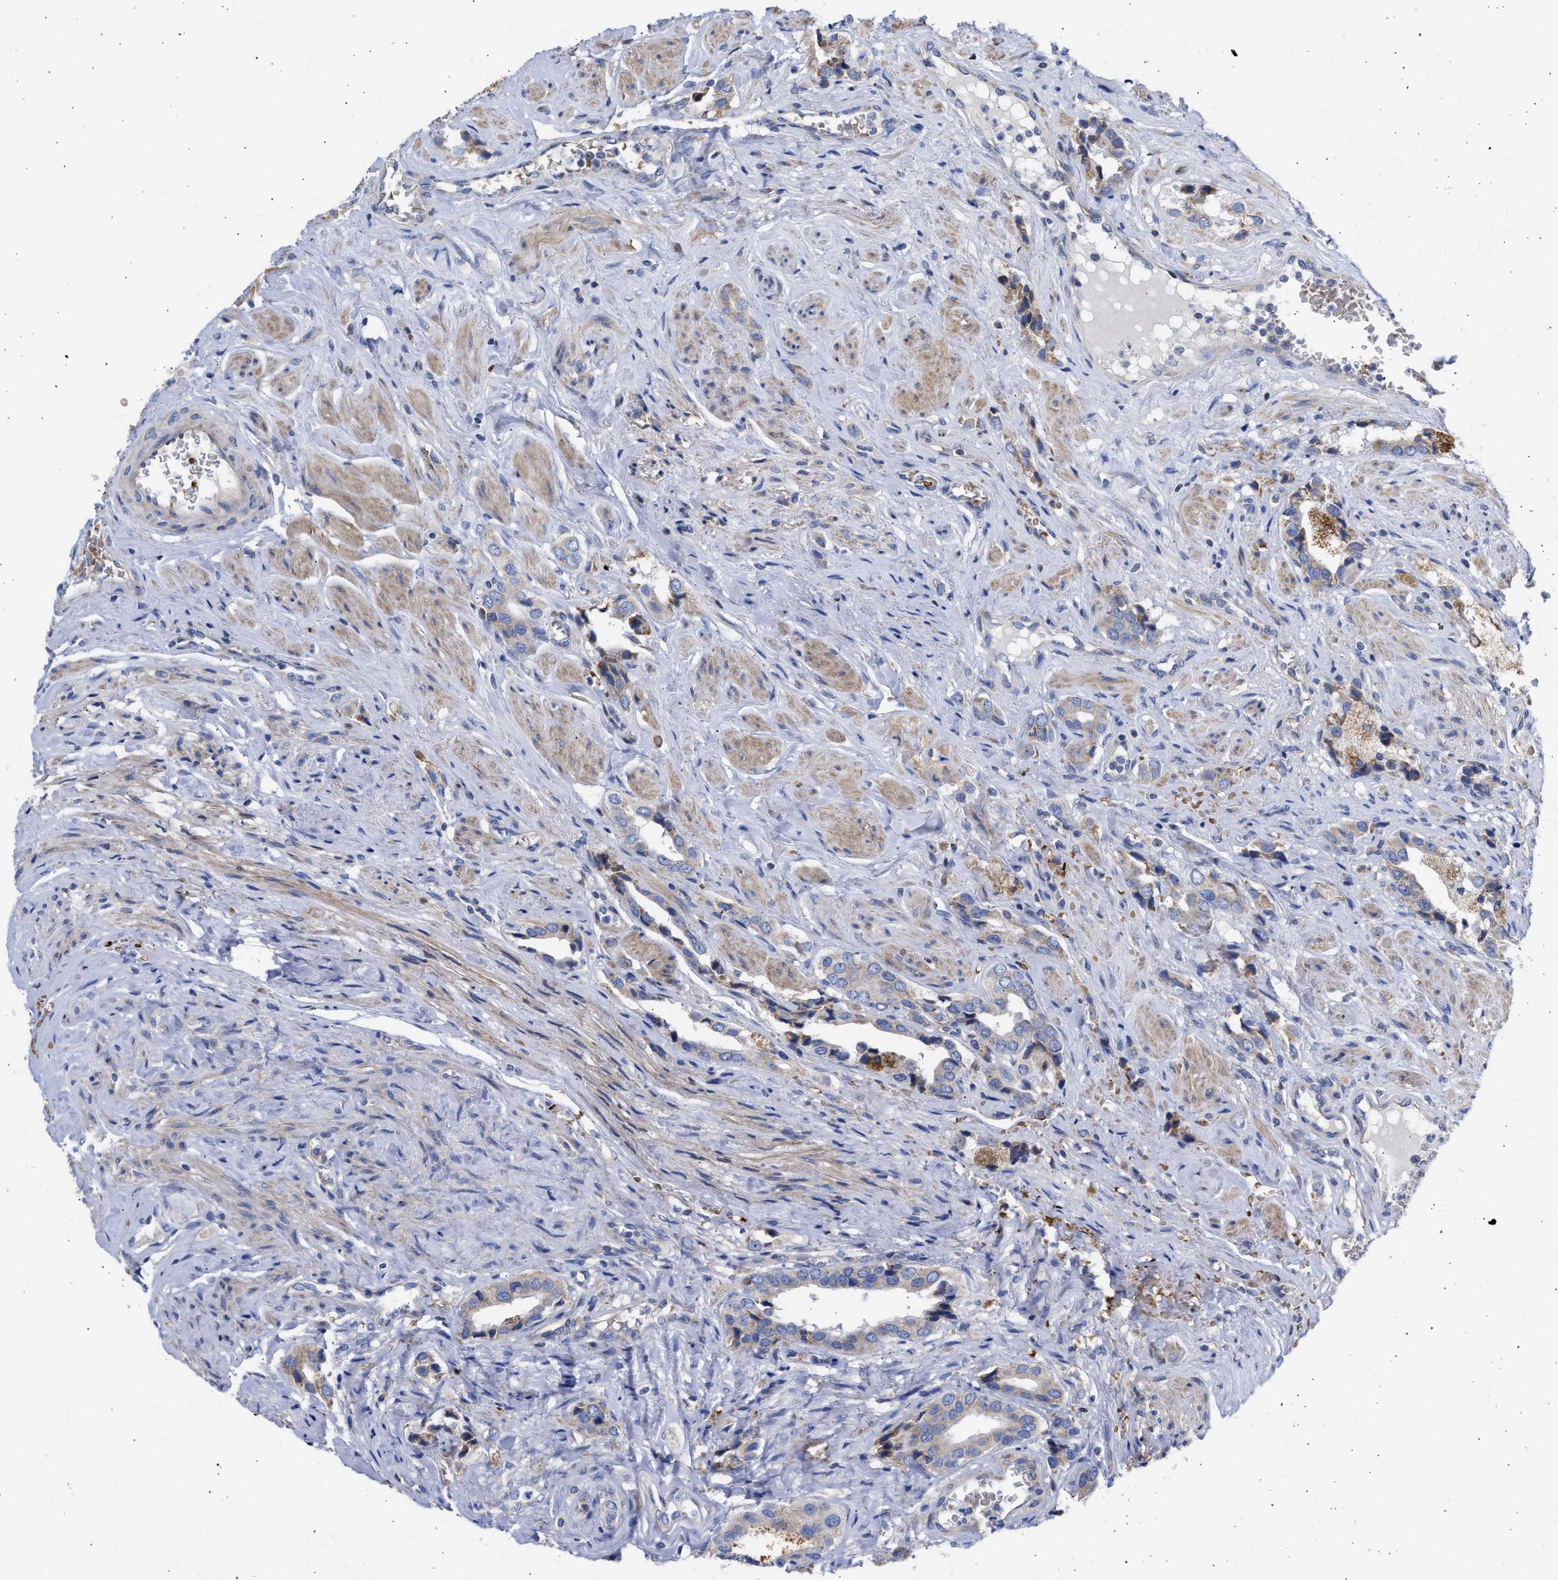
{"staining": {"intensity": "weak", "quantity": "<25%", "location": "cytoplasmic/membranous"}, "tissue": "prostate cancer", "cell_type": "Tumor cells", "image_type": "cancer", "snomed": [{"axis": "morphology", "description": "Adenocarcinoma, High grade"}, {"axis": "topography", "description": "Prostate"}], "caption": "Immunohistochemical staining of human prostate cancer (high-grade adenocarcinoma) shows no significant staining in tumor cells.", "gene": "BTG3", "patient": {"sex": "male", "age": 52}}